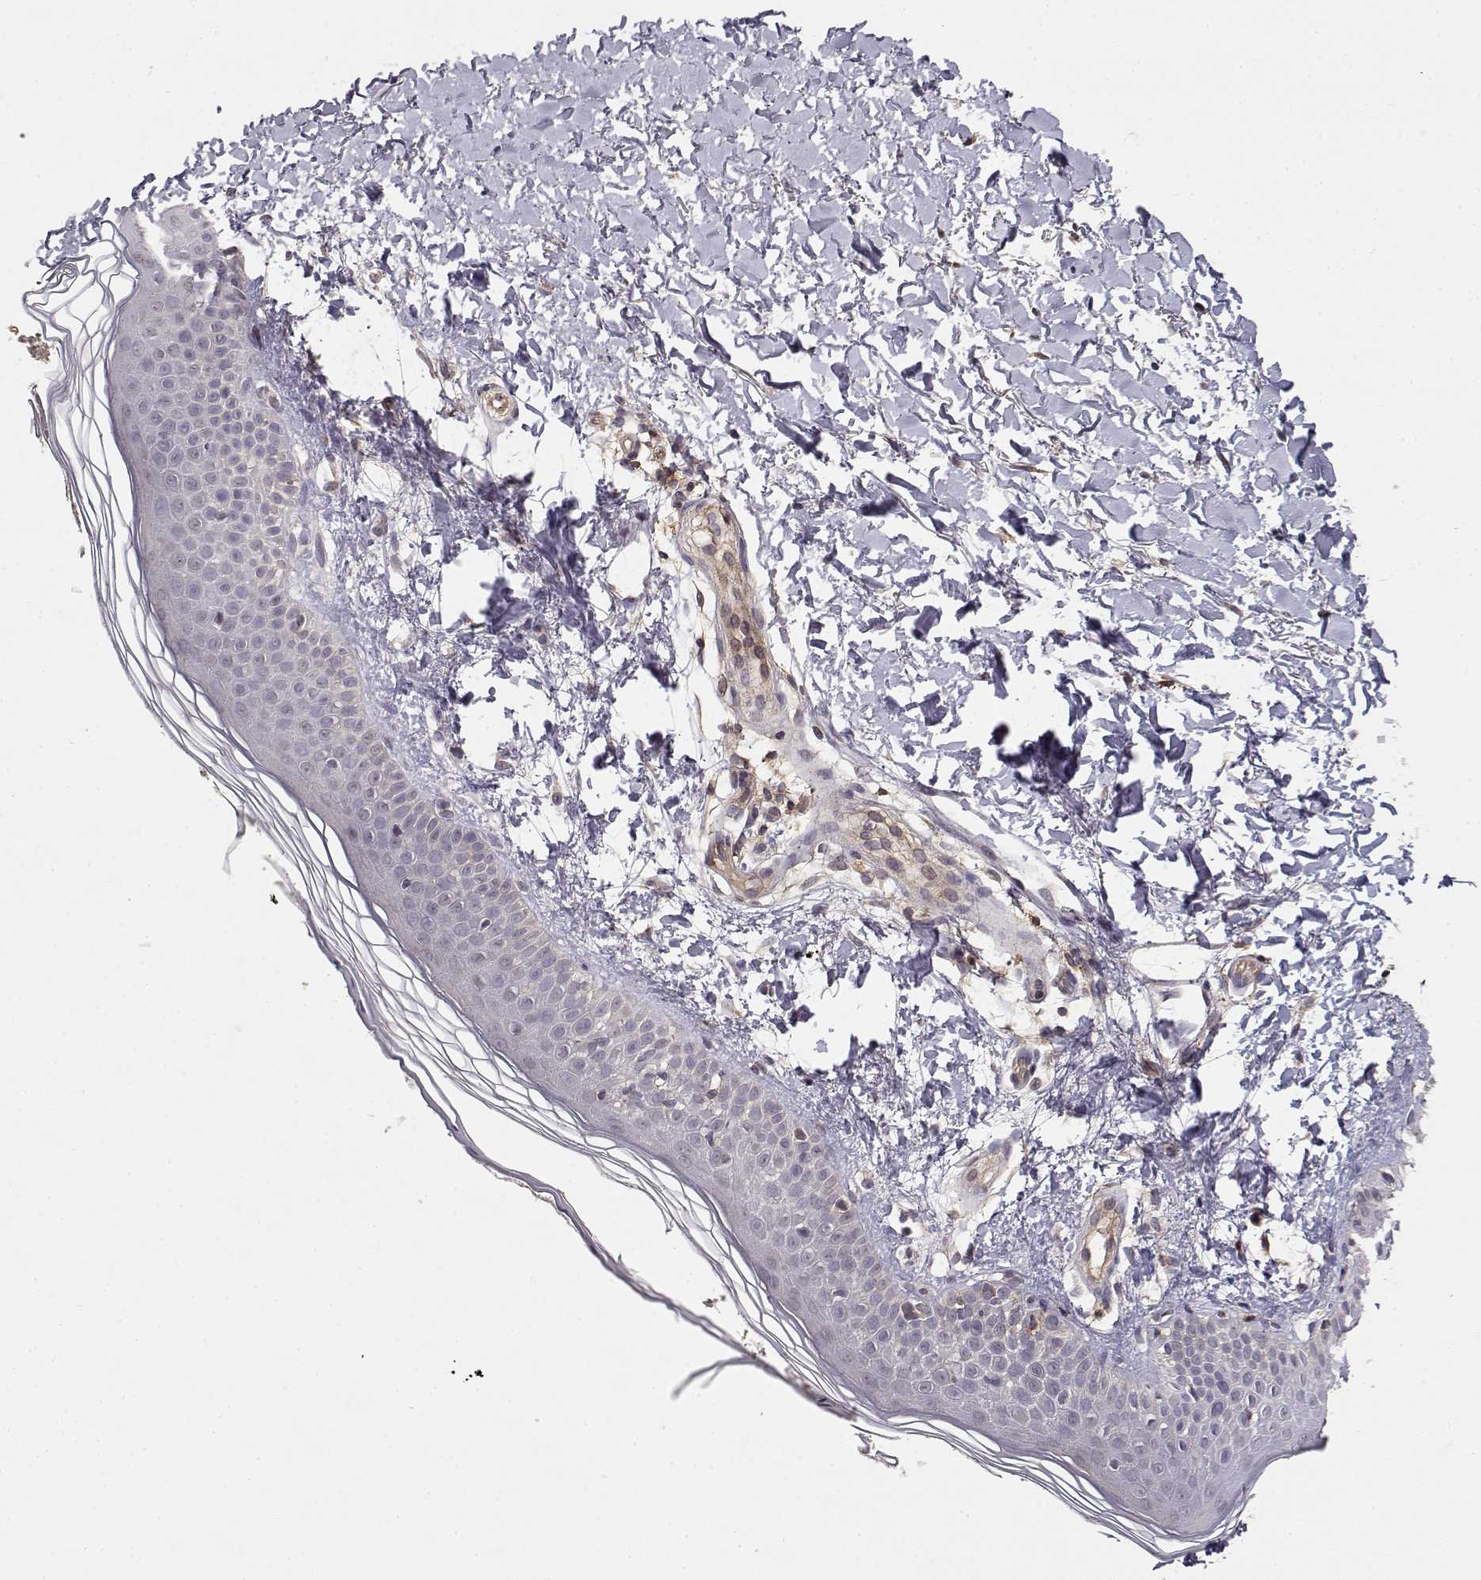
{"staining": {"intensity": "weak", "quantity": "<25%", "location": "cytoplasmic/membranous"}, "tissue": "skin", "cell_type": "Fibroblasts", "image_type": "normal", "snomed": [{"axis": "morphology", "description": "Normal tissue, NOS"}, {"axis": "topography", "description": "Skin"}], "caption": "A high-resolution image shows immunohistochemistry (IHC) staining of unremarkable skin, which displays no significant staining in fibroblasts.", "gene": "IFITM1", "patient": {"sex": "female", "age": 62}}